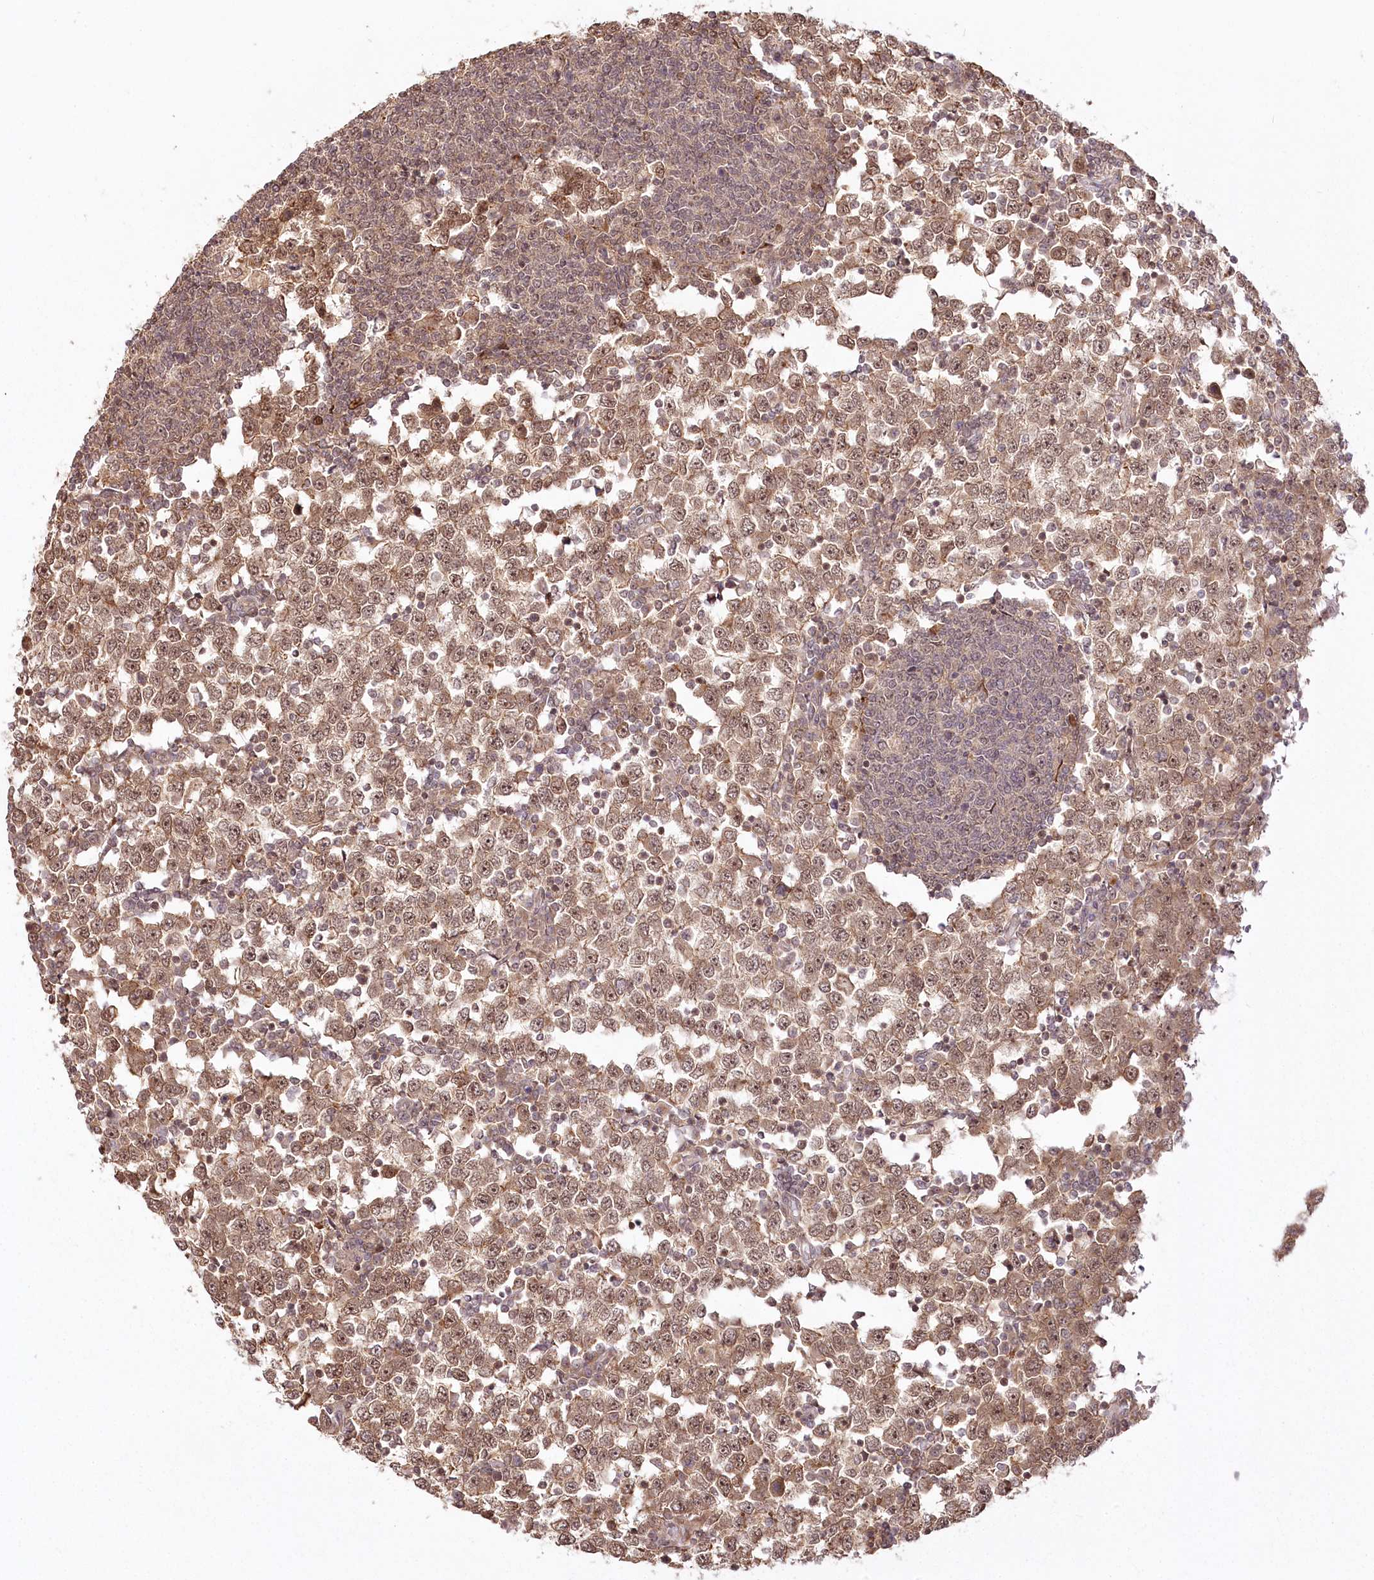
{"staining": {"intensity": "moderate", "quantity": ">75%", "location": "cytoplasmic/membranous,nuclear"}, "tissue": "testis cancer", "cell_type": "Tumor cells", "image_type": "cancer", "snomed": [{"axis": "morphology", "description": "Seminoma, NOS"}, {"axis": "topography", "description": "Testis"}], "caption": "An image of testis seminoma stained for a protein exhibits moderate cytoplasmic/membranous and nuclear brown staining in tumor cells.", "gene": "R3HDM2", "patient": {"sex": "male", "age": 65}}